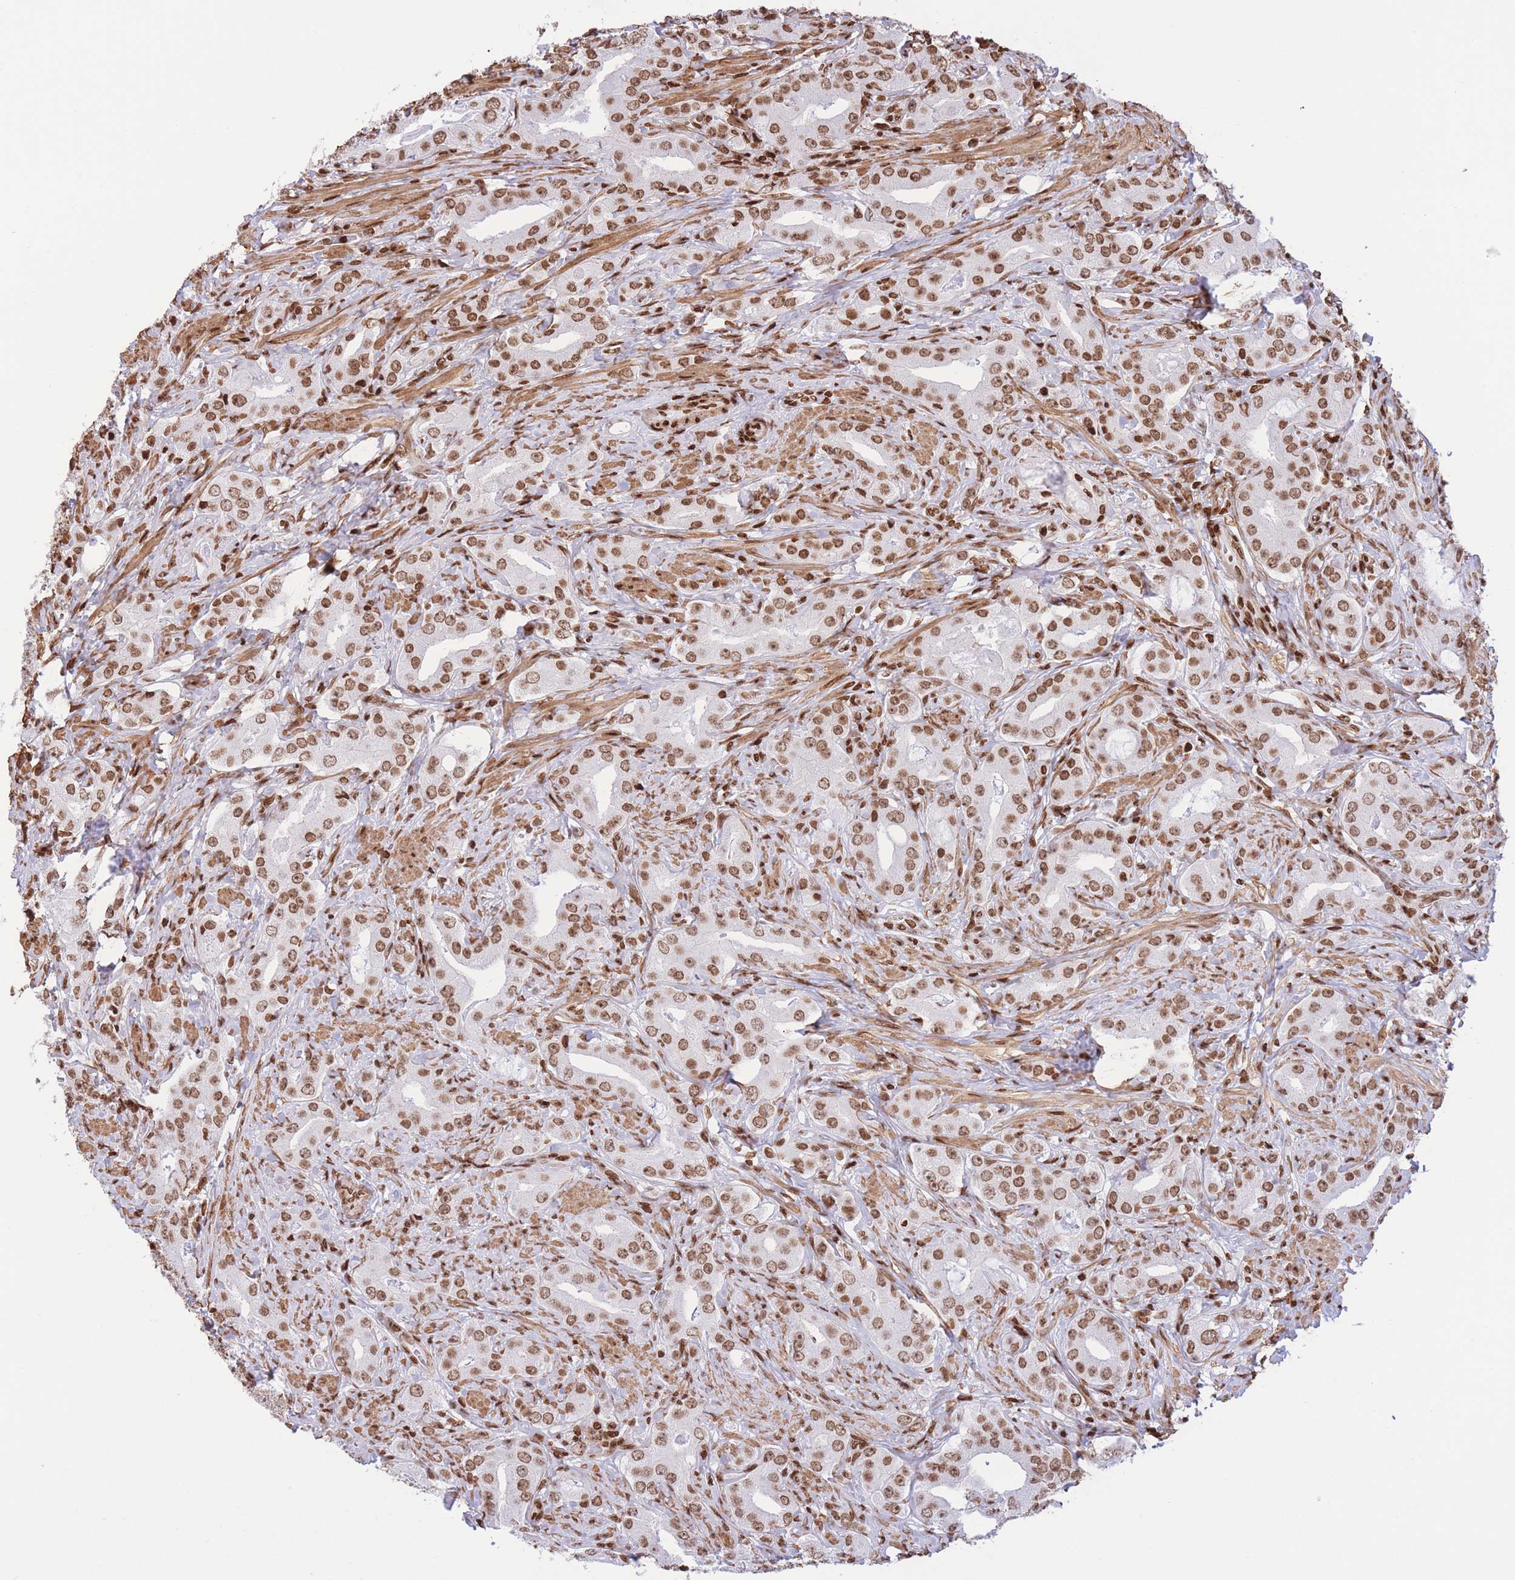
{"staining": {"intensity": "moderate", "quantity": ">75%", "location": "nuclear"}, "tissue": "prostate cancer", "cell_type": "Tumor cells", "image_type": "cancer", "snomed": [{"axis": "morphology", "description": "Adenocarcinoma, High grade"}, {"axis": "topography", "description": "Prostate"}], "caption": "Tumor cells demonstrate moderate nuclear staining in about >75% of cells in prostate cancer (adenocarcinoma (high-grade)).", "gene": "H2BC11", "patient": {"sex": "male", "age": 63}}